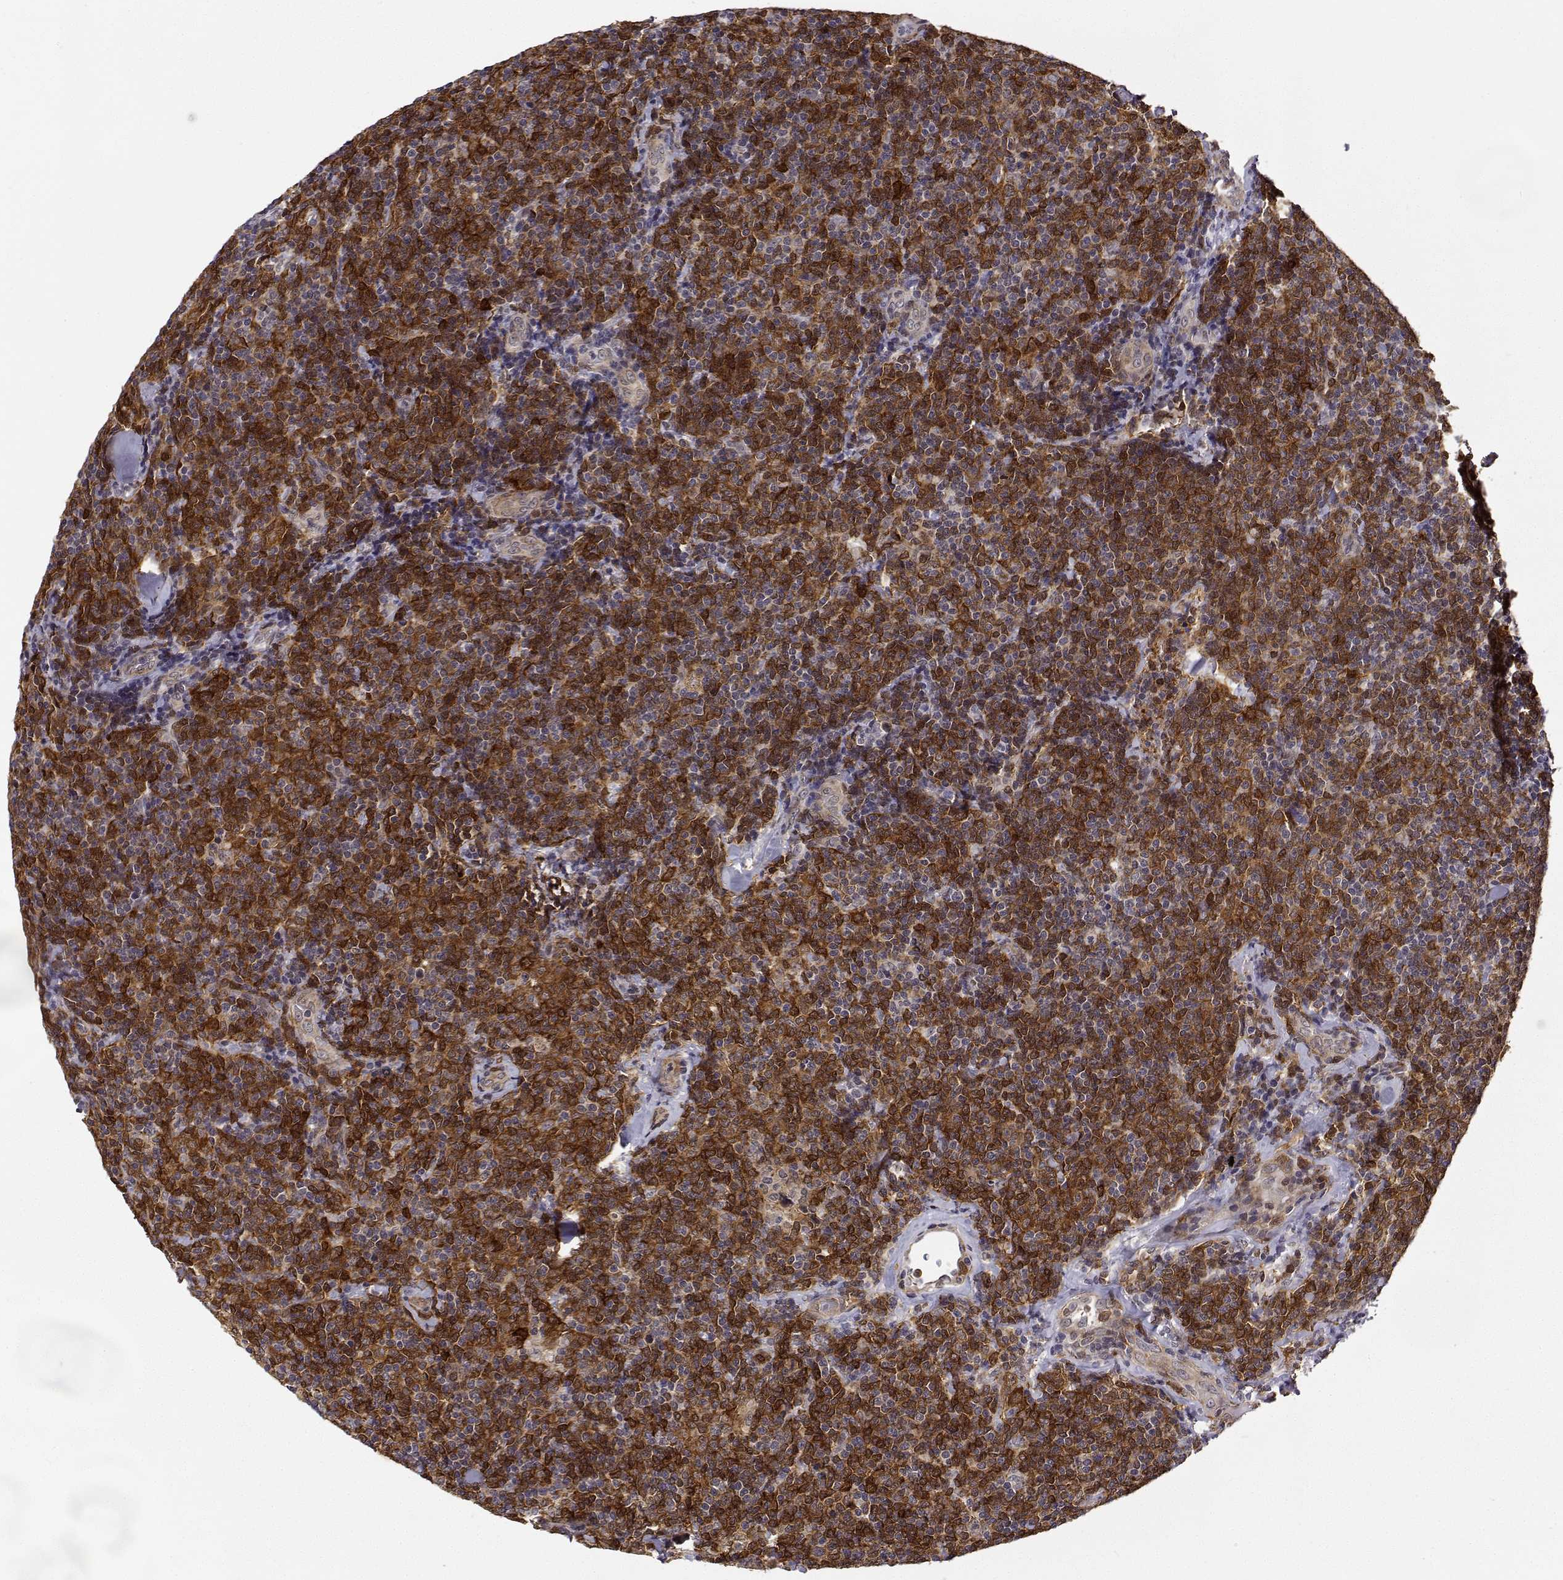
{"staining": {"intensity": "strong", "quantity": ">75%", "location": "cytoplasmic/membranous"}, "tissue": "lymphoma", "cell_type": "Tumor cells", "image_type": "cancer", "snomed": [{"axis": "morphology", "description": "Malignant lymphoma, non-Hodgkin's type, Low grade"}, {"axis": "topography", "description": "Lymph node"}], "caption": "Malignant lymphoma, non-Hodgkin's type (low-grade) stained with DAB immunohistochemistry demonstrates high levels of strong cytoplasmic/membranous expression in about >75% of tumor cells.", "gene": "PHGDH", "patient": {"sex": "female", "age": 56}}